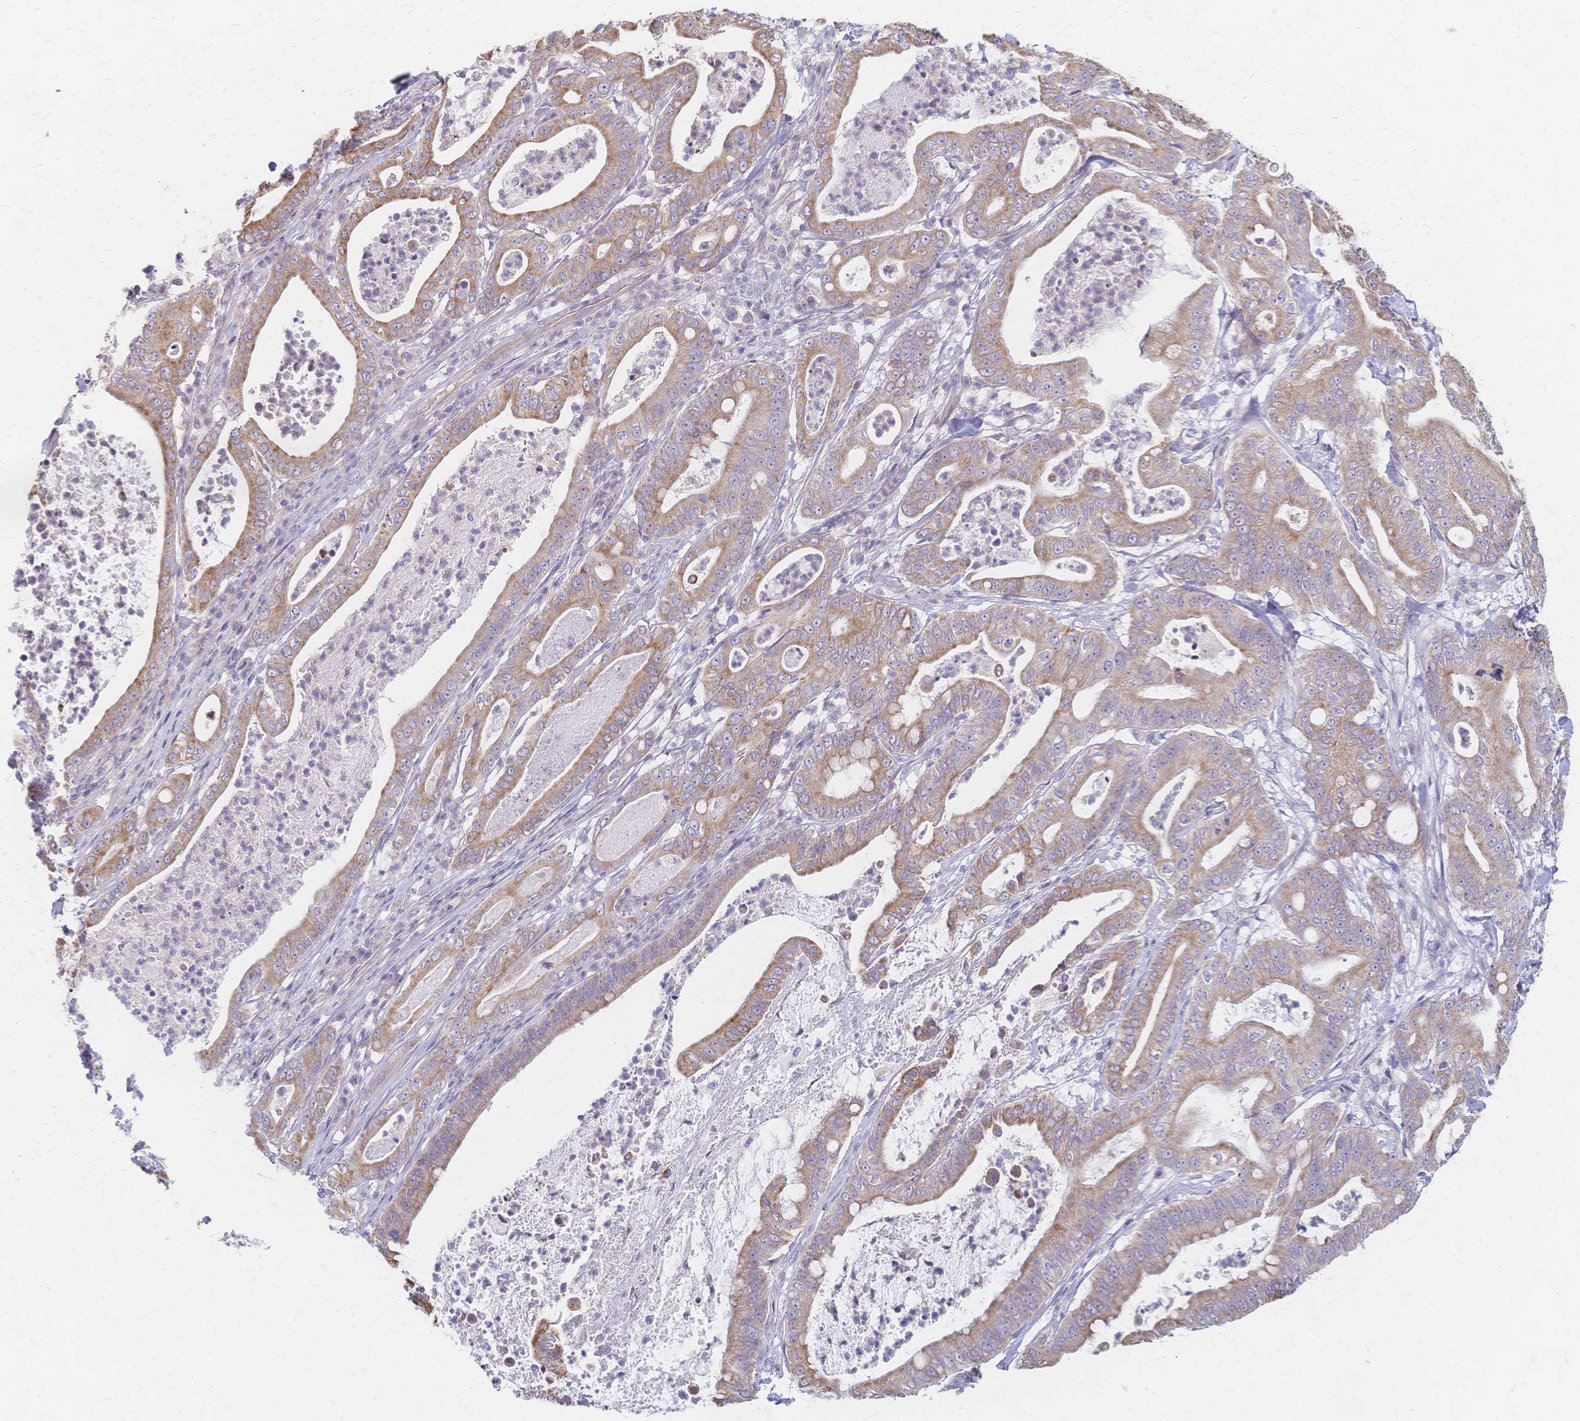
{"staining": {"intensity": "weak", "quantity": ">75%", "location": "cytoplasmic/membranous"}, "tissue": "pancreatic cancer", "cell_type": "Tumor cells", "image_type": "cancer", "snomed": [{"axis": "morphology", "description": "Adenocarcinoma, NOS"}, {"axis": "topography", "description": "Pancreas"}], "caption": "Approximately >75% of tumor cells in pancreatic adenocarcinoma reveal weak cytoplasmic/membranous protein staining as visualized by brown immunohistochemical staining.", "gene": "CYB5A", "patient": {"sex": "male", "age": 71}}